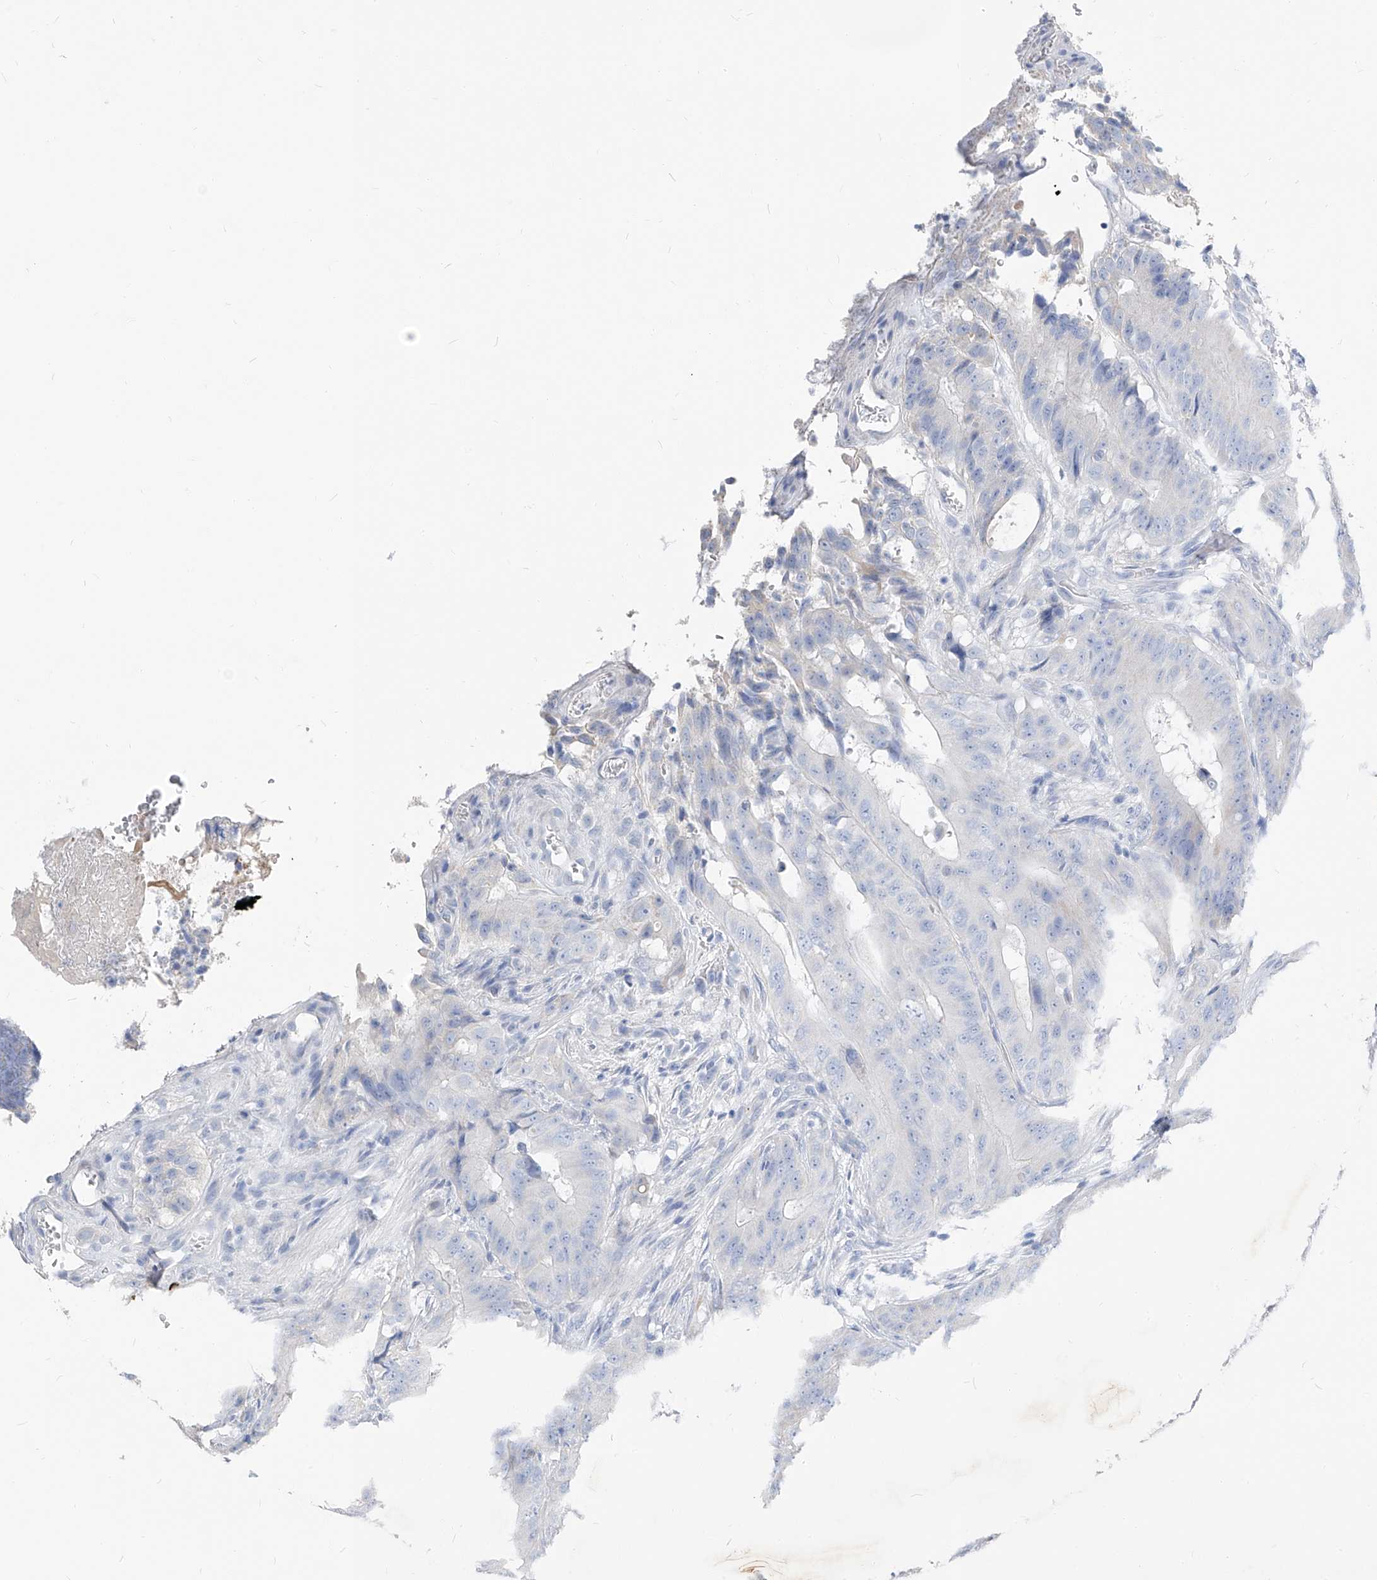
{"staining": {"intensity": "negative", "quantity": "none", "location": "none"}, "tissue": "colorectal cancer", "cell_type": "Tumor cells", "image_type": "cancer", "snomed": [{"axis": "morphology", "description": "Adenocarcinoma, NOS"}, {"axis": "topography", "description": "Colon"}], "caption": "Micrograph shows no significant protein positivity in tumor cells of colorectal cancer.", "gene": "FRS3", "patient": {"sex": "male", "age": 83}}